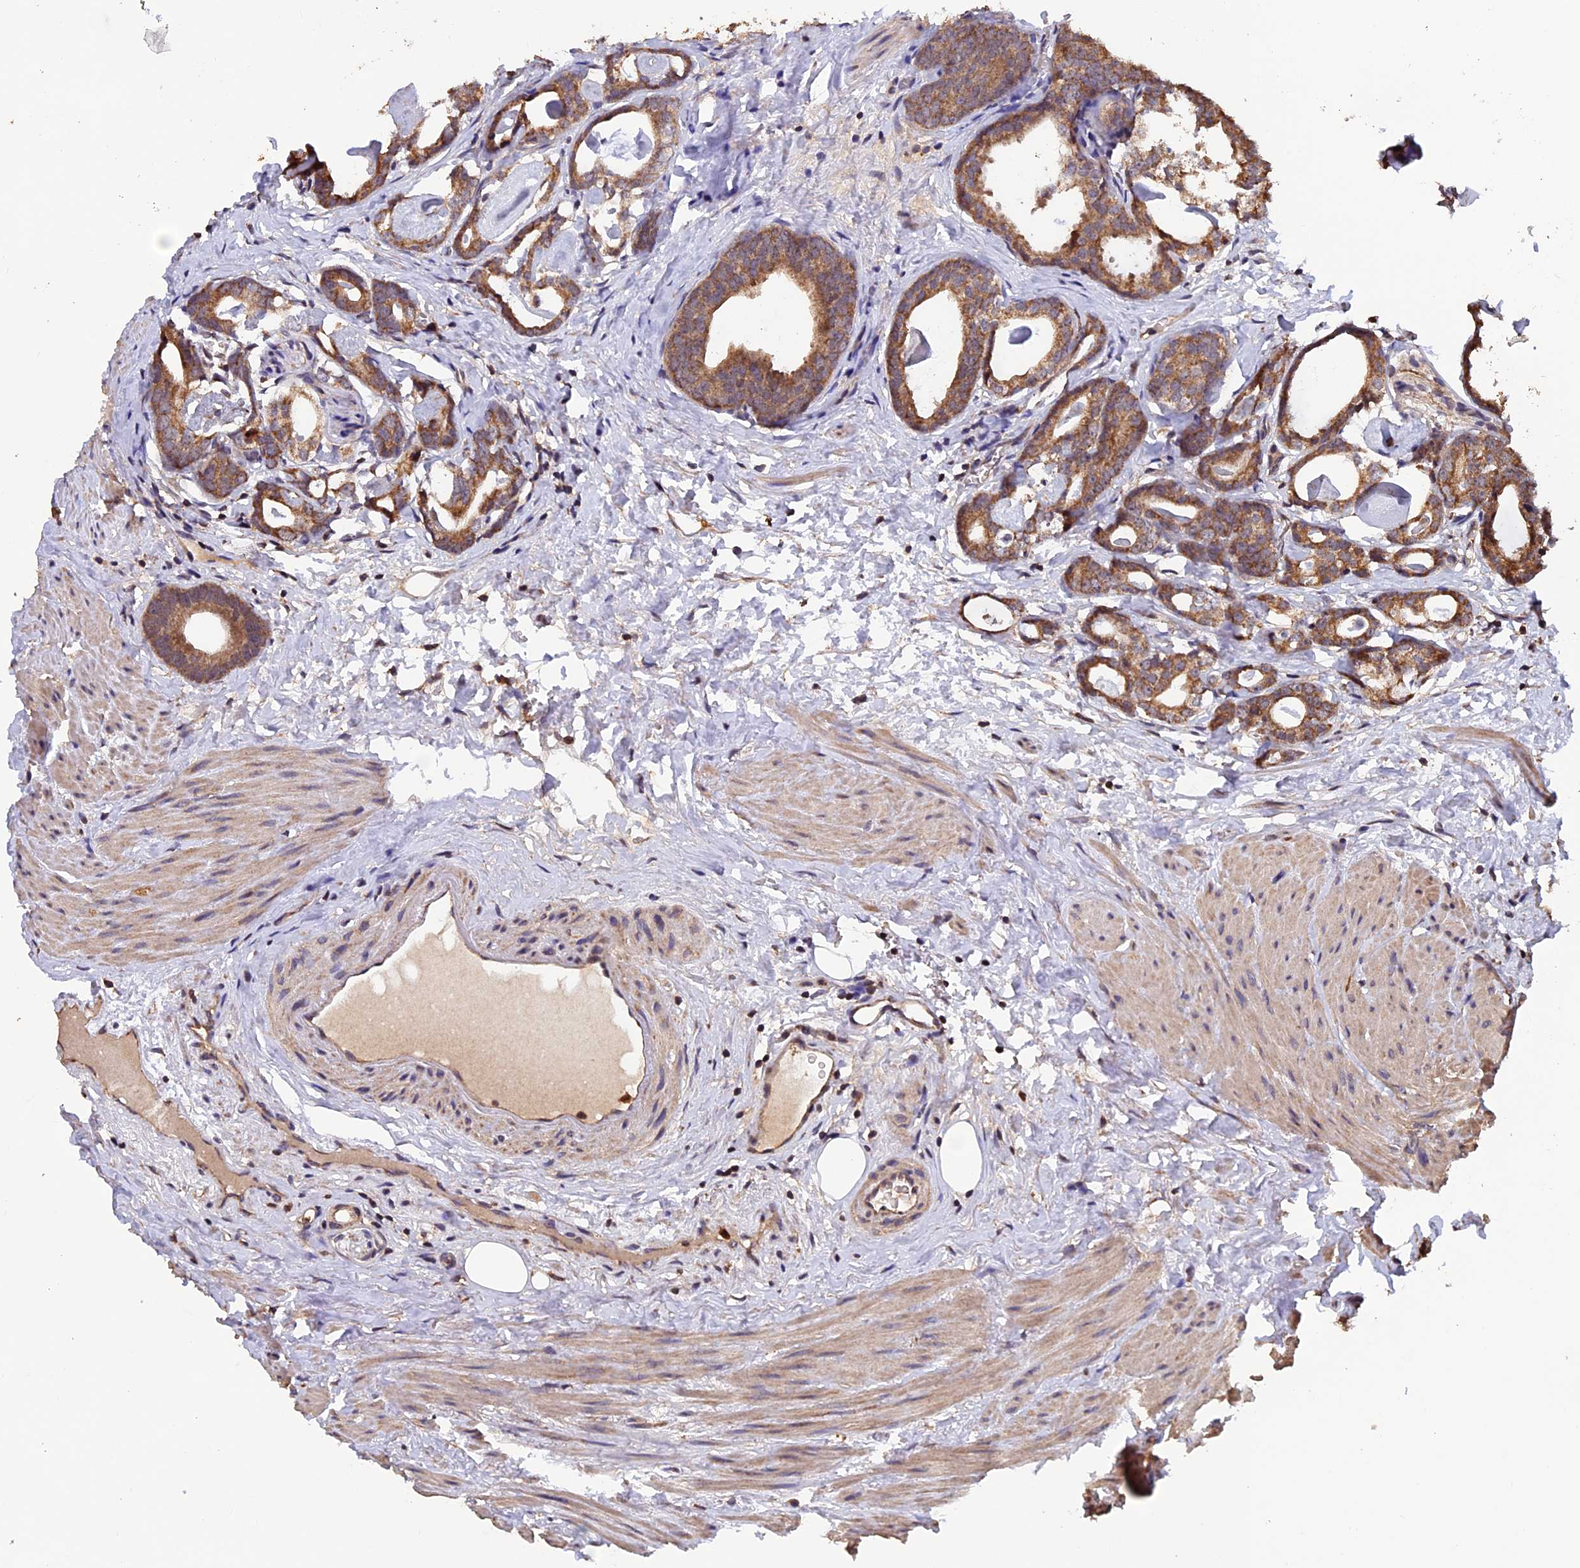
{"staining": {"intensity": "moderate", "quantity": ">75%", "location": "cytoplasmic/membranous"}, "tissue": "prostate cancer", "cell_type": "Tumor cells", "image_type": "cancer", "snomed": [{"axis": "morphology", "description": "Adenocarcinoma, Low grade"}, {"axis": "topography", "description": "Prostate"}], "caption": "Immunohistochemical staining of human prostate adenocarcinoma (low-grade) demonstrates medium levels of moderate cytoplasmic/membranous protein staining in approximately >75% of tumor cells.", "gene": "PKD2L2", "patient": {"sex": "male", "age": 71}}